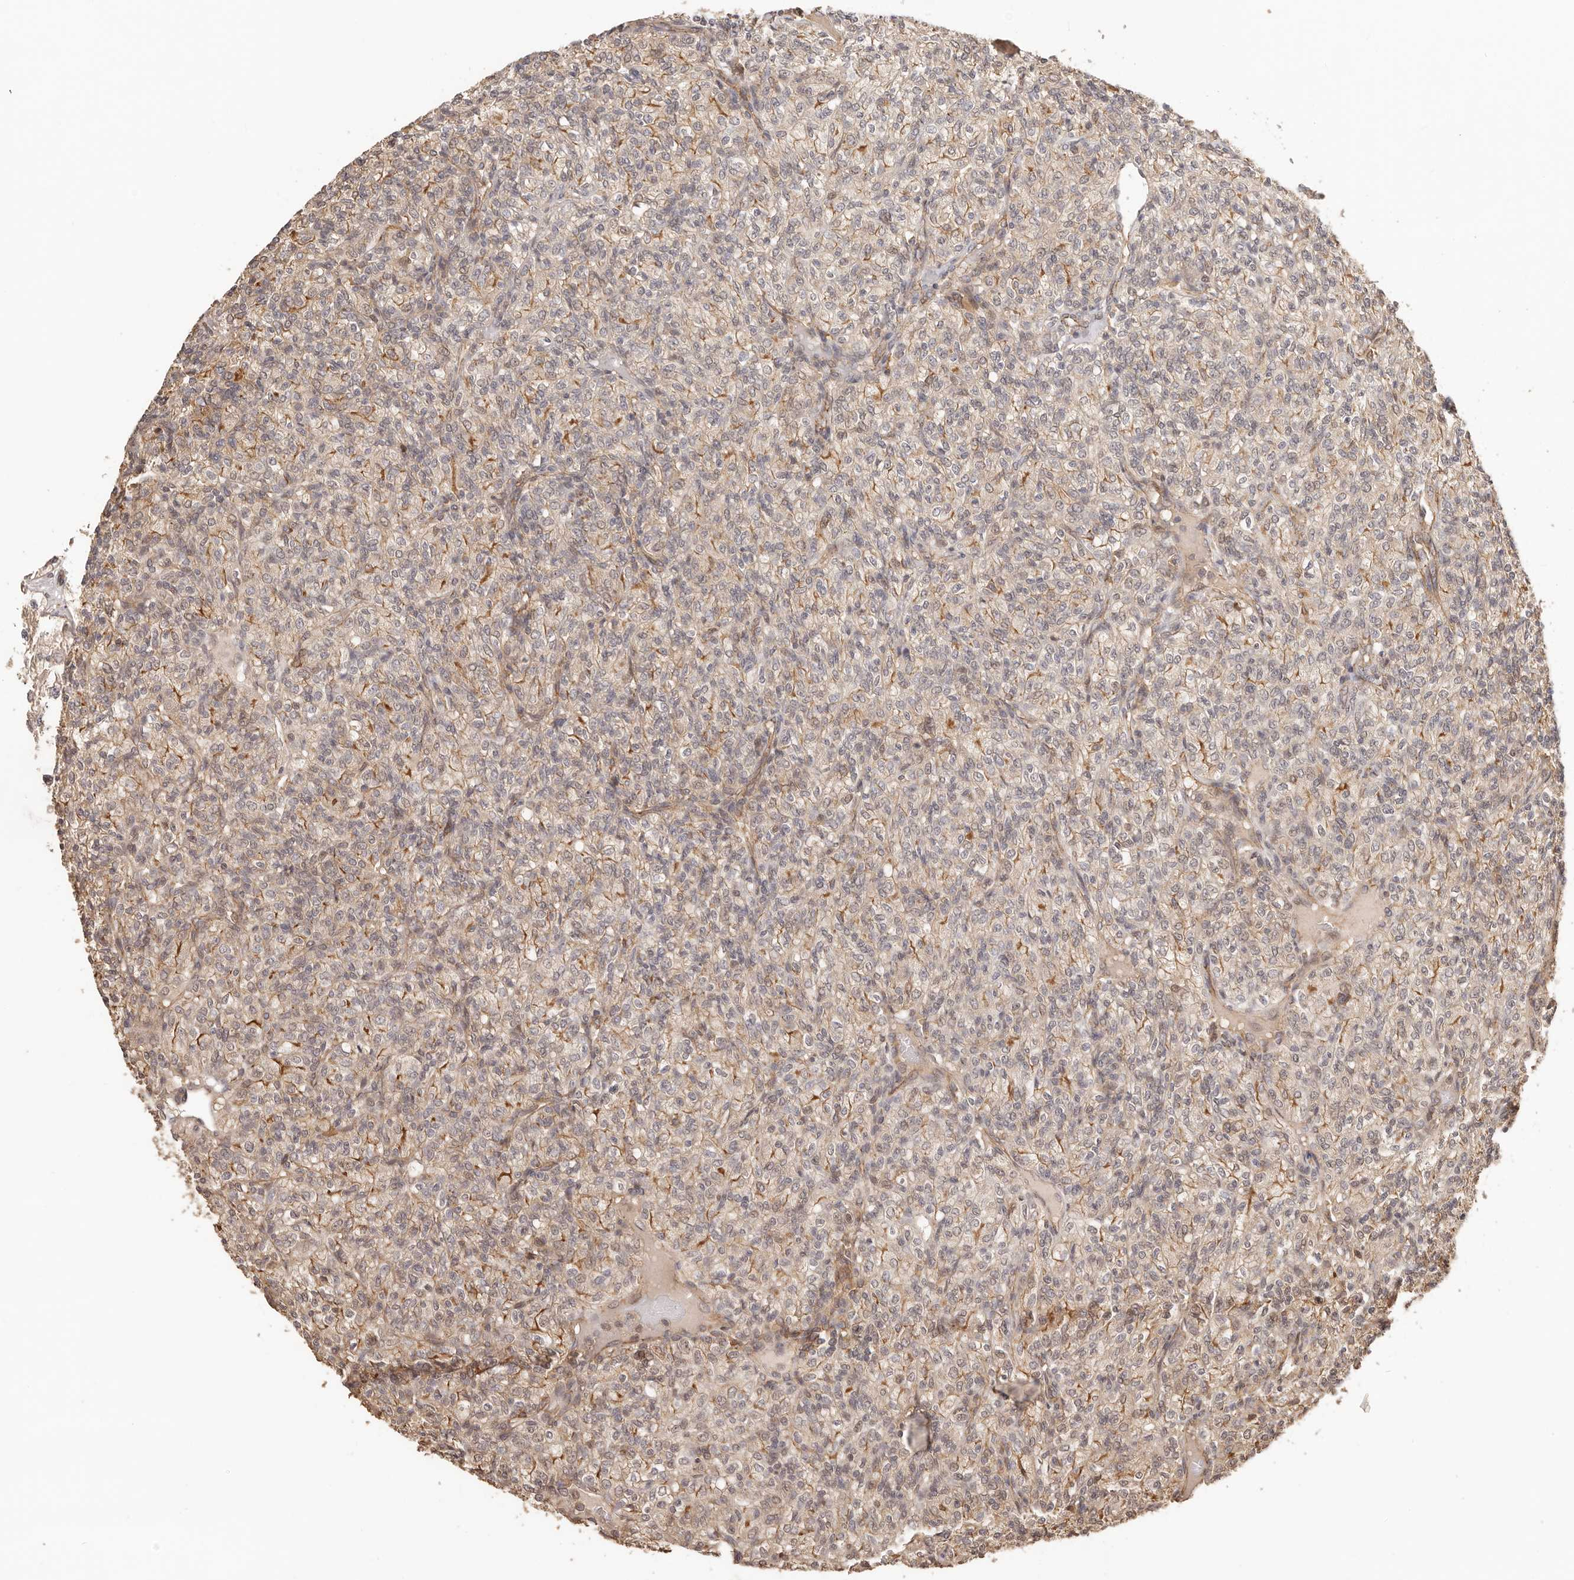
{"staining": {"intensity": "weak", "quantity": ">75%", "location": "cytoplasmic/membranous"}, "tissue": "renal cancer", "cell_type": "Tumor cells", "image_type": "cancer", "snomed": [{"axis": "morphology", "description": "Adenocarcinoma, NOS"}, {"axis": "topography", "description": "Kidney"}], "caption": "Approximately >75% of tumor cells in adenocarcinoma (renal) exhibit weak cytoplasmic/membranous protein expression as visualized by brown immunohistochemical staining.", "gene": "AFDN", "patient": {"sex": "male", "age": 77}}